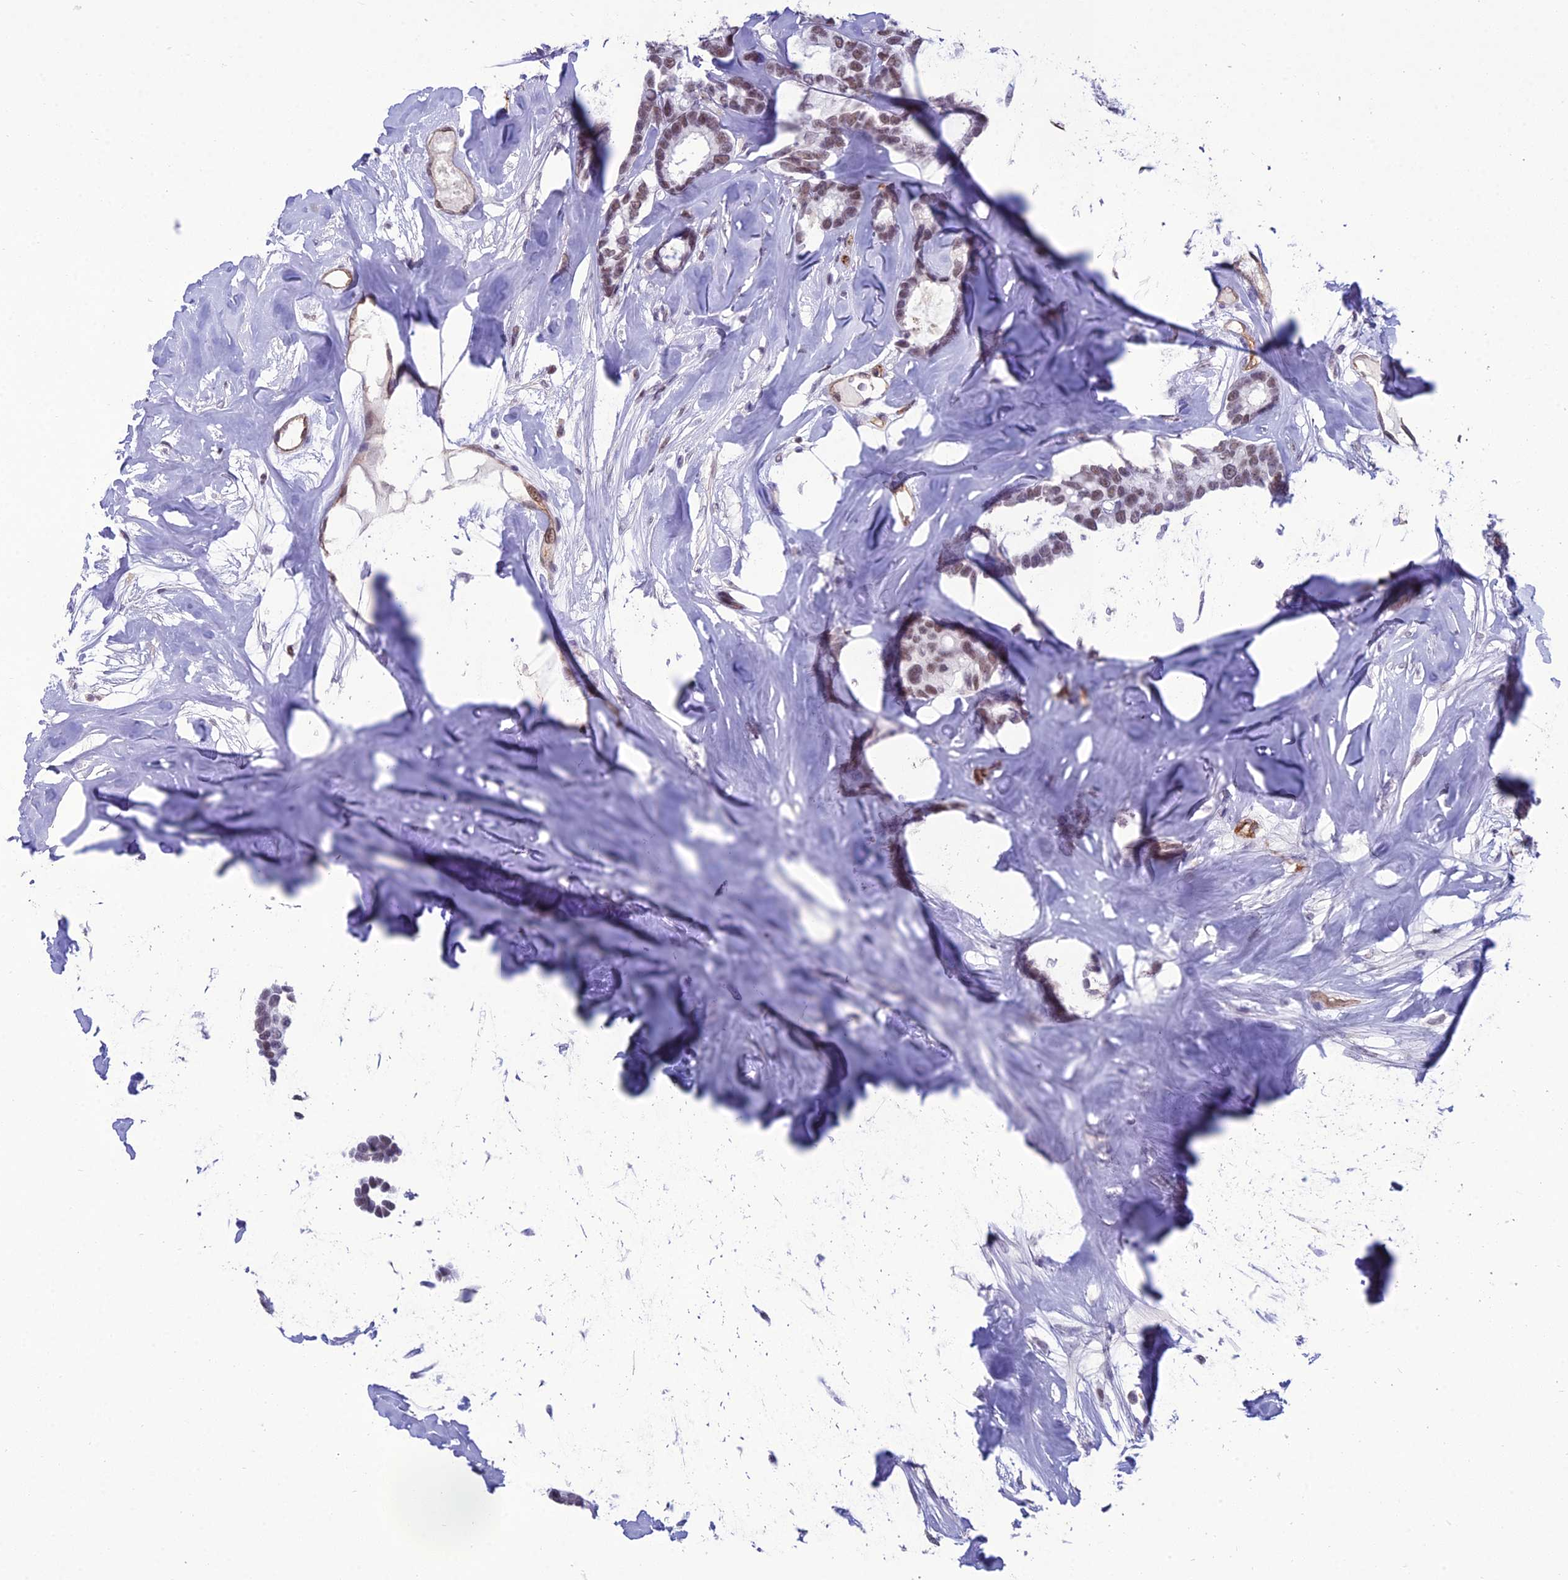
{"staining": {"intensity": "weak", "quantity": ">75%", "location": "nuclear"}, "tissue": "breast cancer", "cell_type": "Tumor cells", "image_type": "cancer", "snomed": [{"axis": "morphology", "description": "Duct carcinoma"}, {"axis": "topography", "description": "Breast"}], "caption": "Tumor cells display low levels of weak nuclear expression in about >75% of cells in breast cancer.", "gene": "RANBP3", "patient": {"sex": "female", "age": 87}}